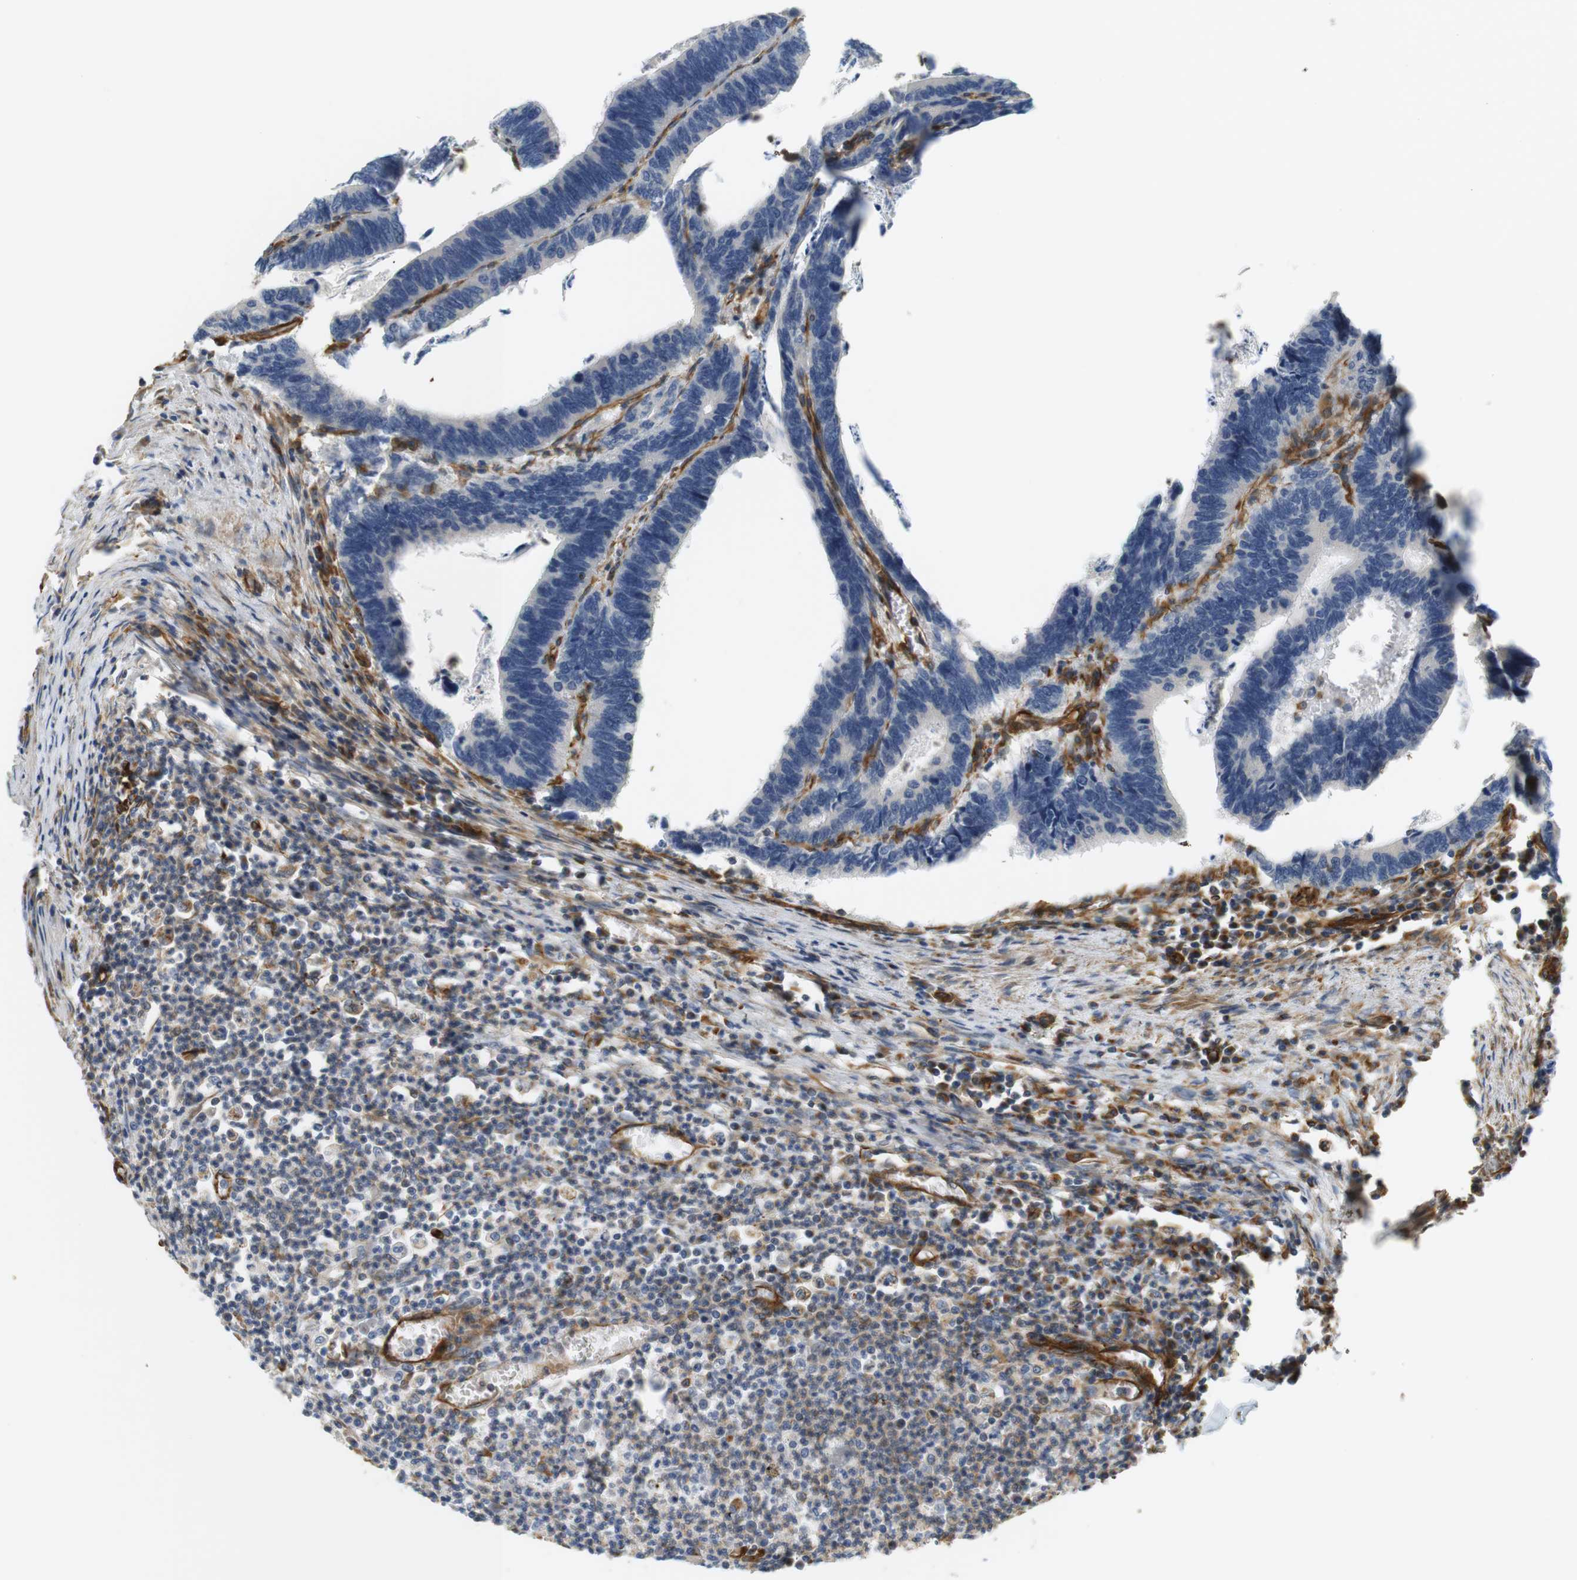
{"staining": {"intensity": "weak", "quantity": "25%-75%", "location": "cytoplasmic/membranous"}, "tissue": "colorectal cancer", "cell_type": "Tumor cells", "image_type": "cancer", "snomed": [{"axis": "morphology", "description": "Adenocarcinoma, NOS"}, {"axis": "topography", "description": "Colon"}], "caption": "Colorectal cancer stained with immunohistochemistry (IHC) reveals weak cytoplasmic/membranous staining in about 25%-75% of tumor cells.", "gene": "CYTH3", "patient": {"sex": "male", "age": 72}}